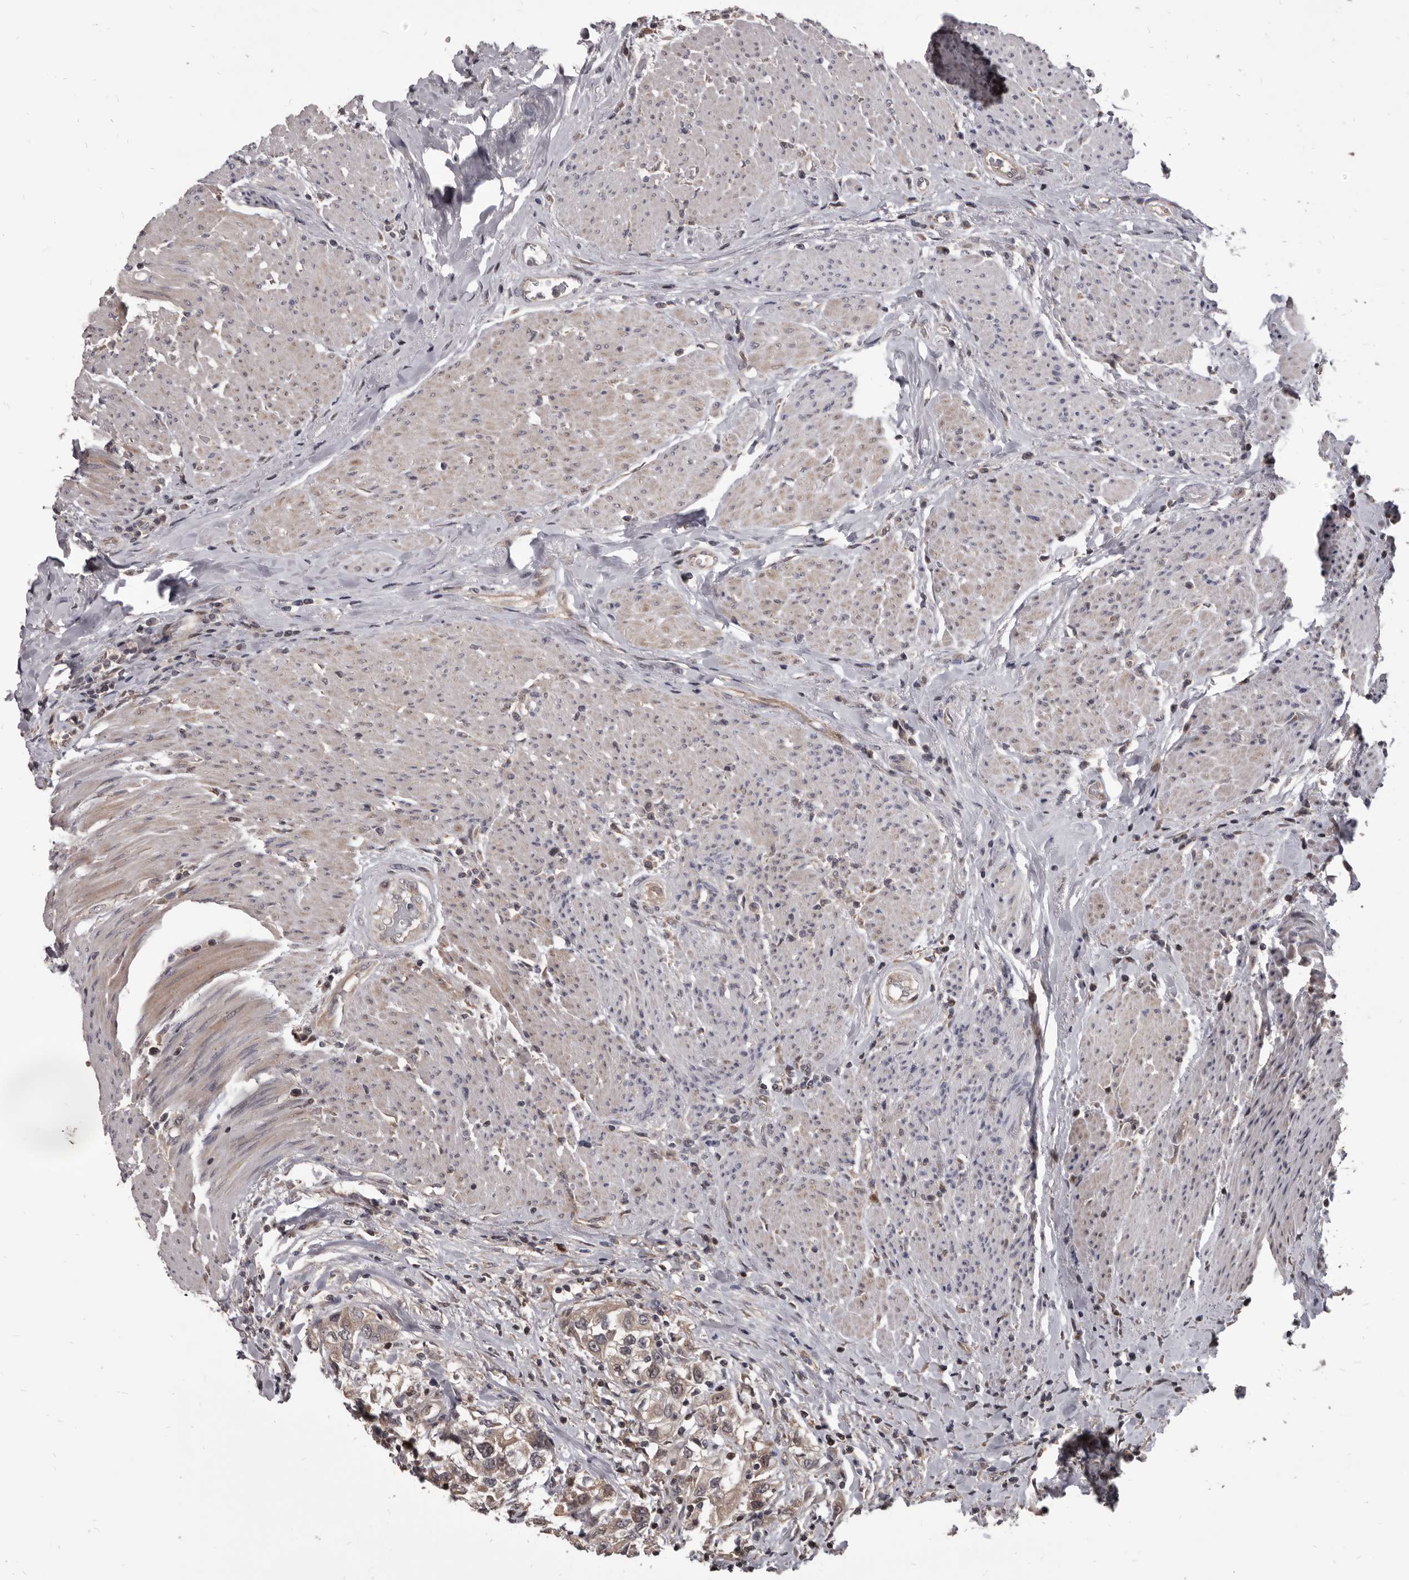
{"staining": {"intensity": "weak", "quantity": ">75%", "location": "cytoplasmic/membranous"}, "tissue": "urothelial cancer", "cell_type": "Tumor cells", "image_type": "cancer", "snomed": [{"axis": "morphology", "description": "Urothelial carcinoma, High grade"}, {"axis": "topography", "description": "Urinary bladder"}], "caption": "Brown immunohistochemical staining in urothelial carcinoma (high-grade) shows weak cytoplasmic/membranous expression in about >75% of tumor cells.", "gene": "MAP3K14", "patient": {"sex": "female", "age": 80}}